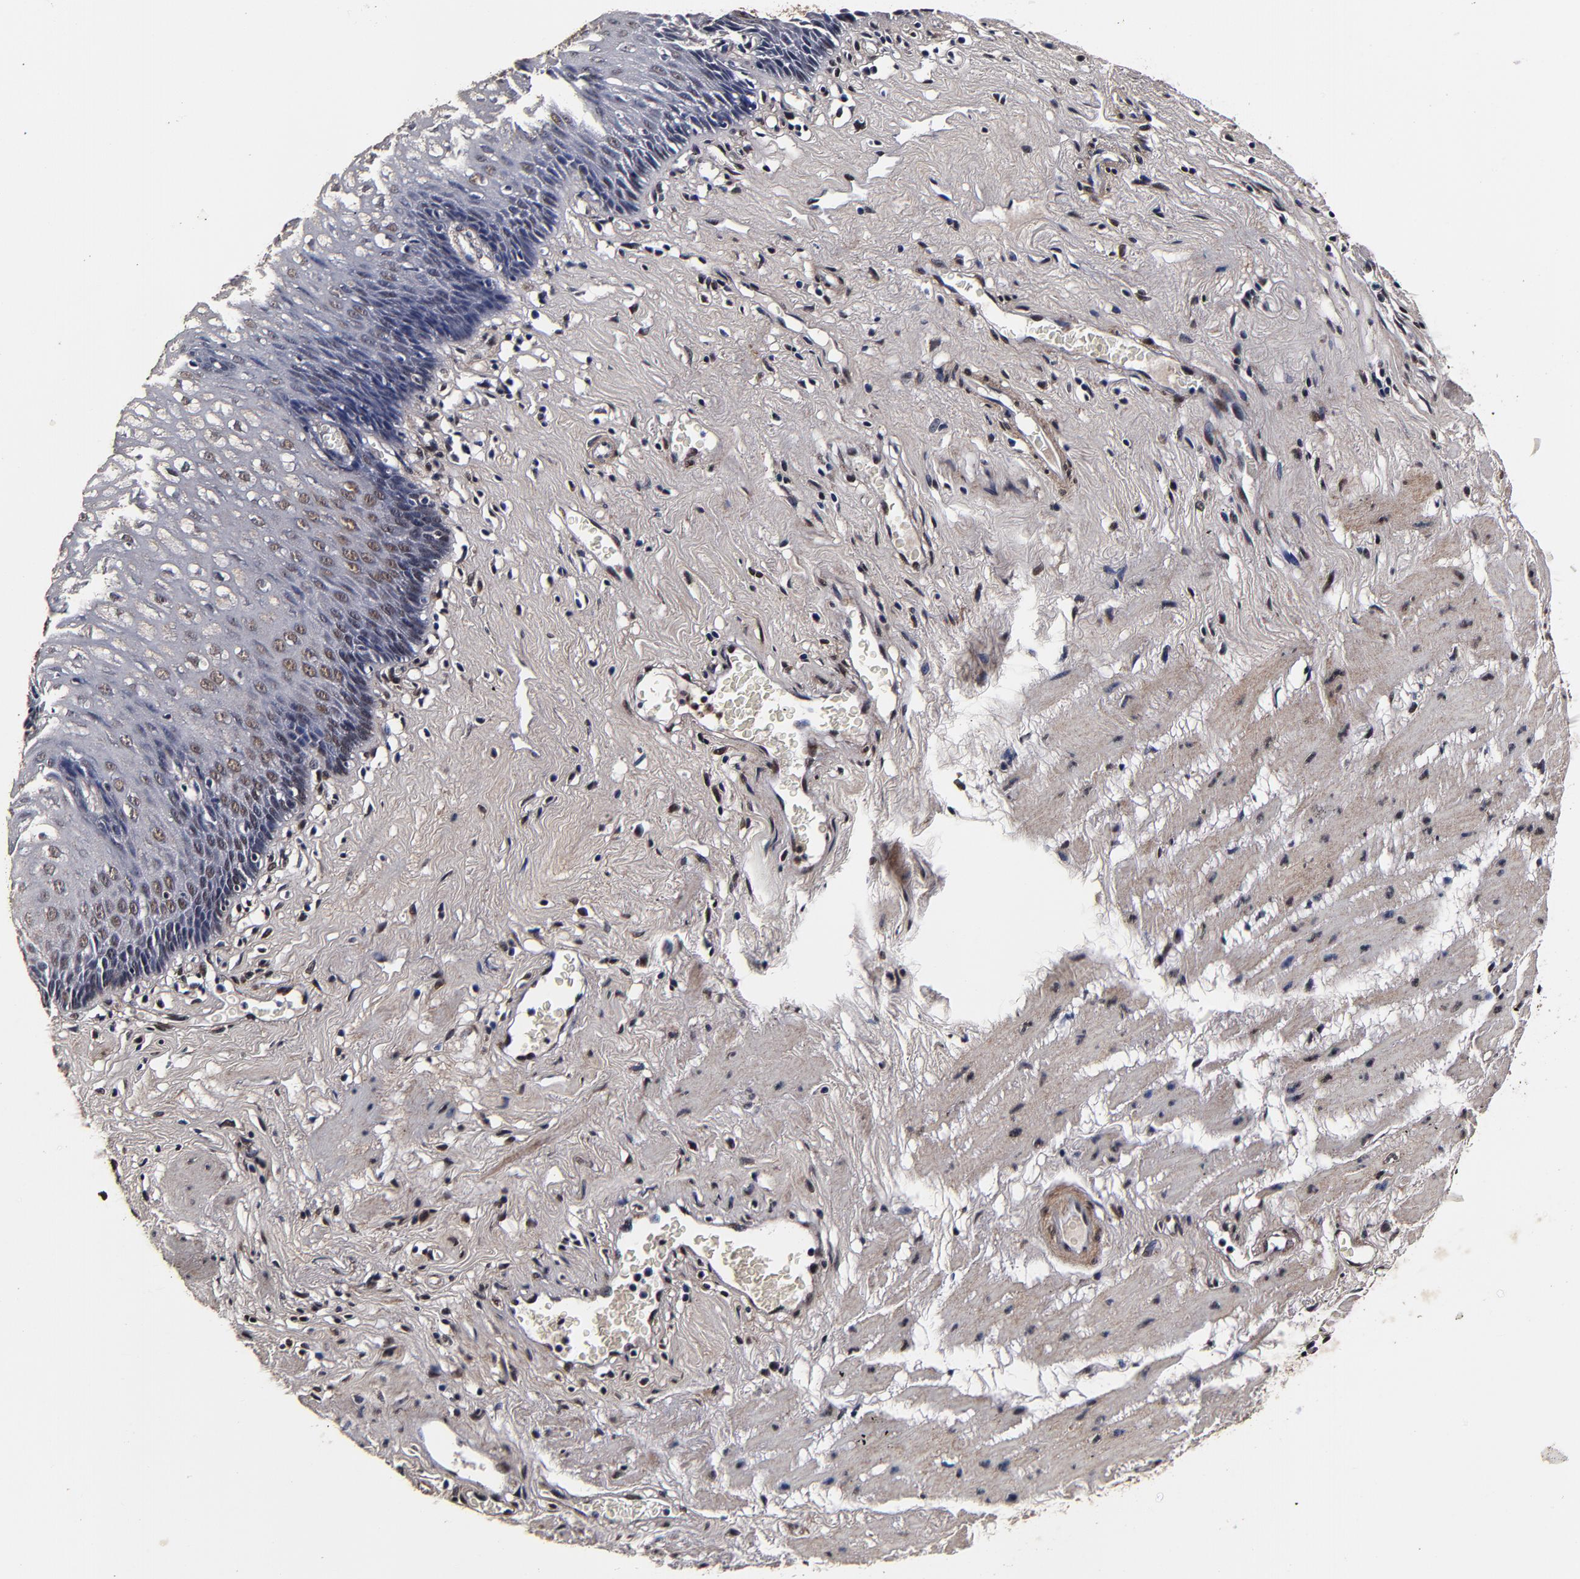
{"staining": {"intensity": "weak", "quantity": ">75%", "location": "nuclear"}, "tissue": "esophagus", "cell_type": "Squamous epithelial cells", "image_type": "normal", "snomed": [{"axis": "morphology", "description": "Normal tissue, NOS"}, {"axis": "topography", "description": "Esophagus"}], "caption": "This micrograph reveals unremarkable esophagus stained with IHC to label a protein in brown. The nuclear of squamous epithelial cells show weak positivity for the protein. Nuclei are counter-stained blue.", "gene": "MMP15", "patient": {"sex": "female", "age": 70}}